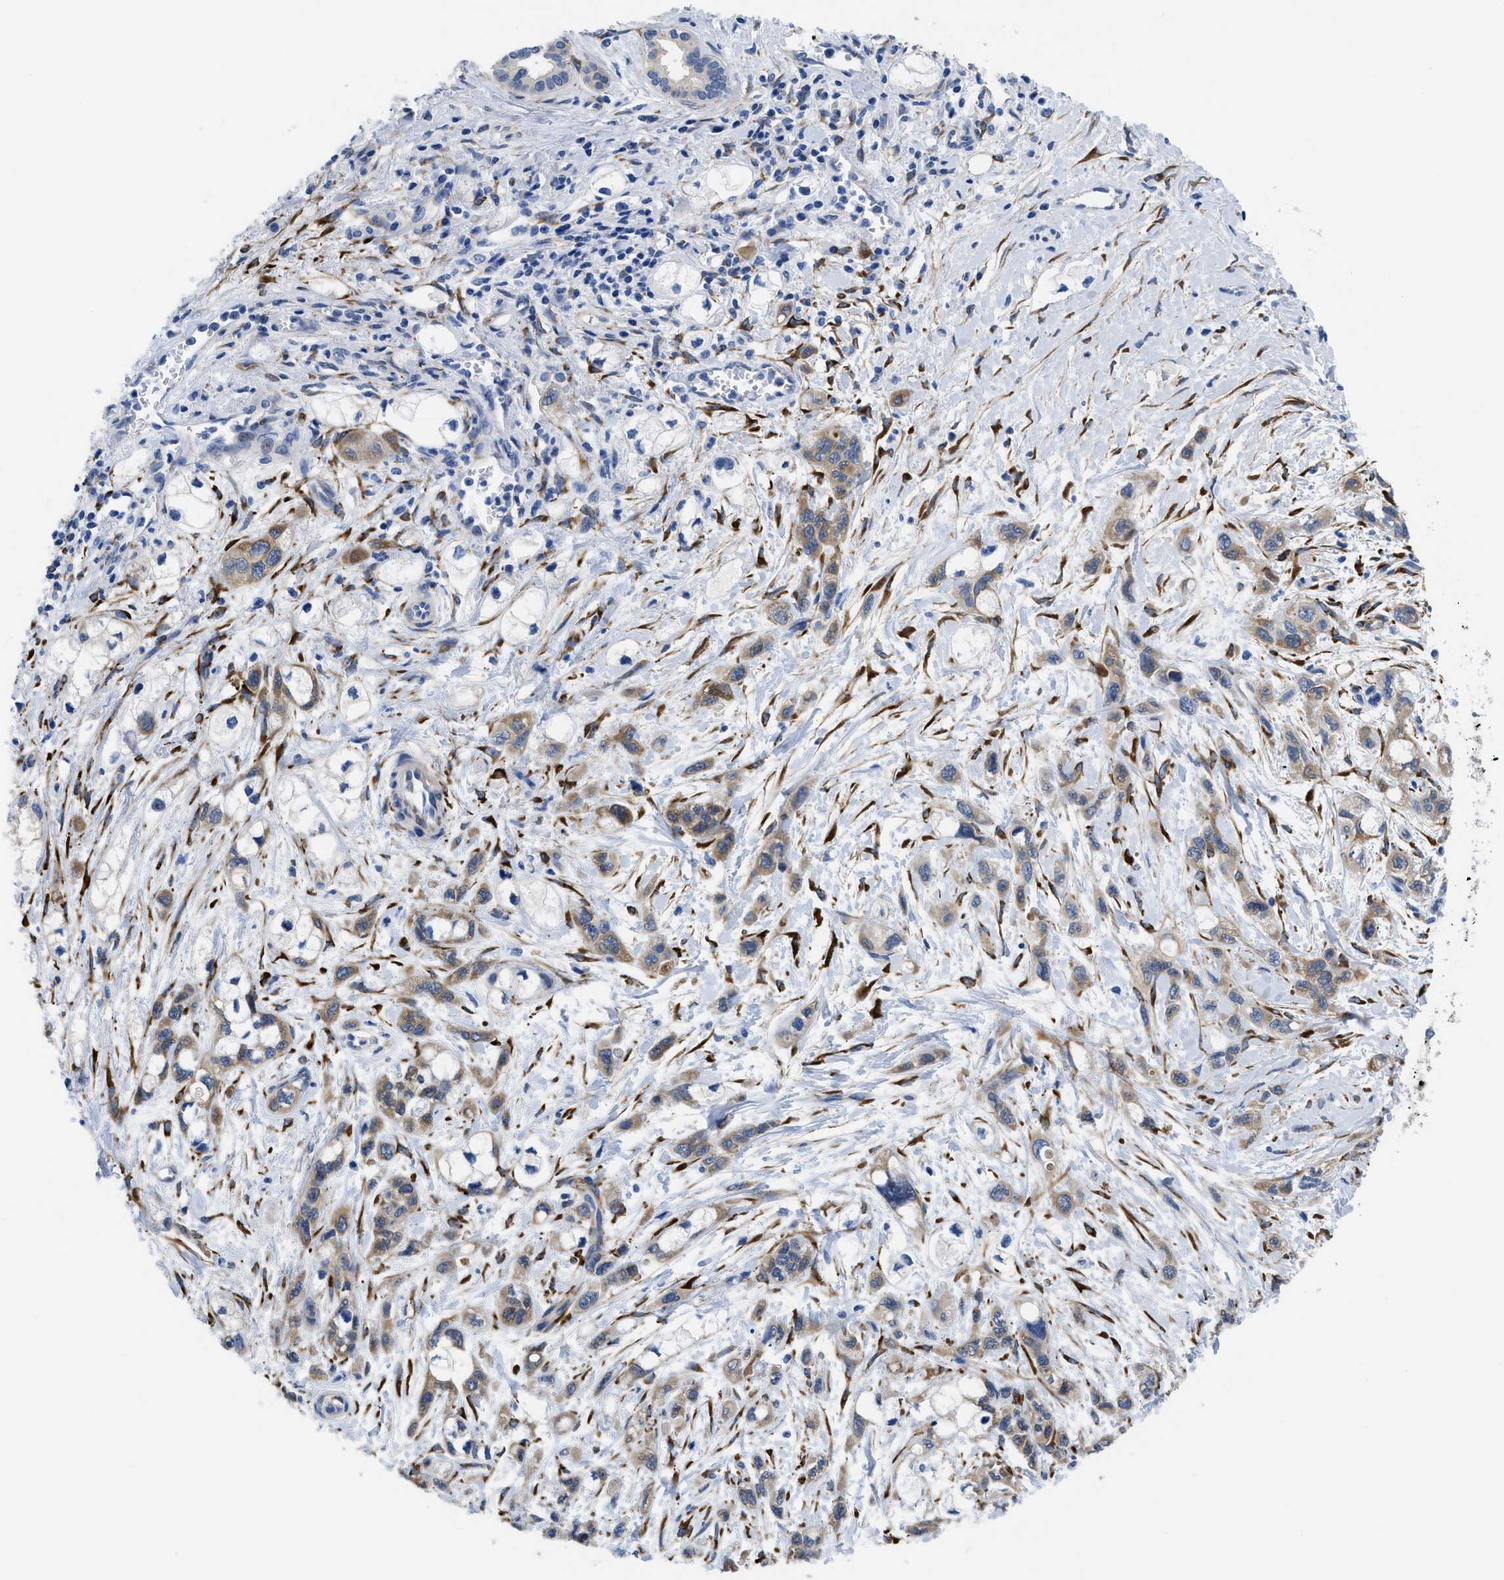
{"staining": {"intensity": "moderate", "quantity": ">75%", "location": "cytoplasmic/membranous"}, "tissue": "pancreatic cancer", "cell_type": "Tumor cells", "image_type": "cancer", "snomed": [{"axis": "morphology", "description": "Adenocarcinoma, NOS"}, {"axis": "topography", "description": "Pancreas"}], "caption": "Pancreatic adenocarcinoma stained with immunohistochemistry exhibits moderate cytoplasmic/membranous staining in about >75% of tumor cells. (DAB (3,3'-diaminobenzidine) IHC with brightfield microscopy, high magnification).", "gene": "SQLE", "patient": {"sex": "male", "age": 74}}